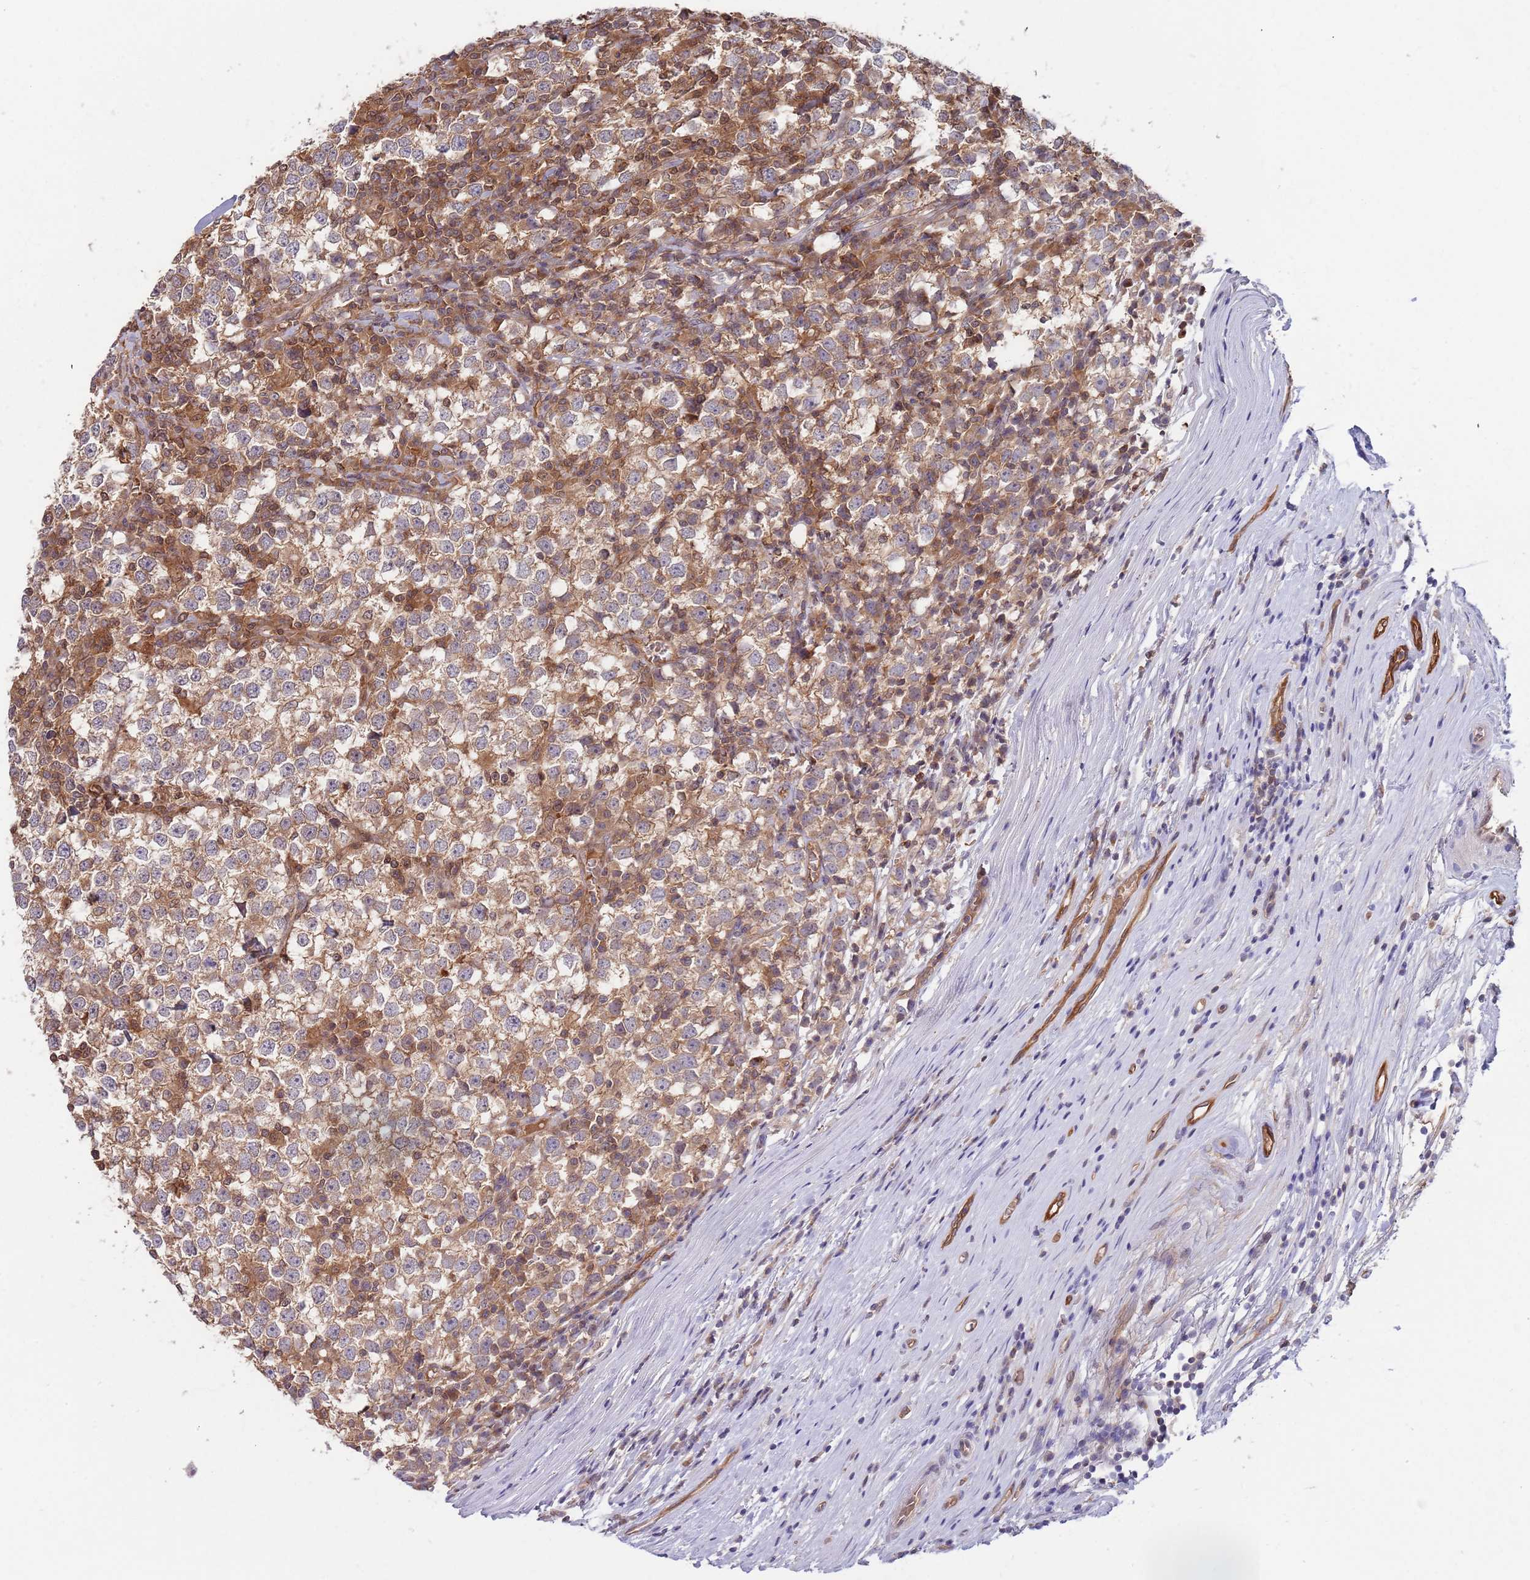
{"staining": {"intensity": "moderate", "quantity": ">75%", "location": "cytoplasmic/membranous"}, "tissue": "testis cancer", "cell_type": "Tumor cells", "image_type": "cancer", "snomed": [{"axis": "morphology", "description": "Seminoma, NOS"}, {"axis": "topography", "description": "Testis"}], "caption": "Testis seminoma tissue demonstrates moderate cytoplasmic/membranous positivity in approximately >75% of tumor cells, visualized by immunohistochemistry.", "gene": "GSDMD", "patient": {"sex": "male", "age": 65}}